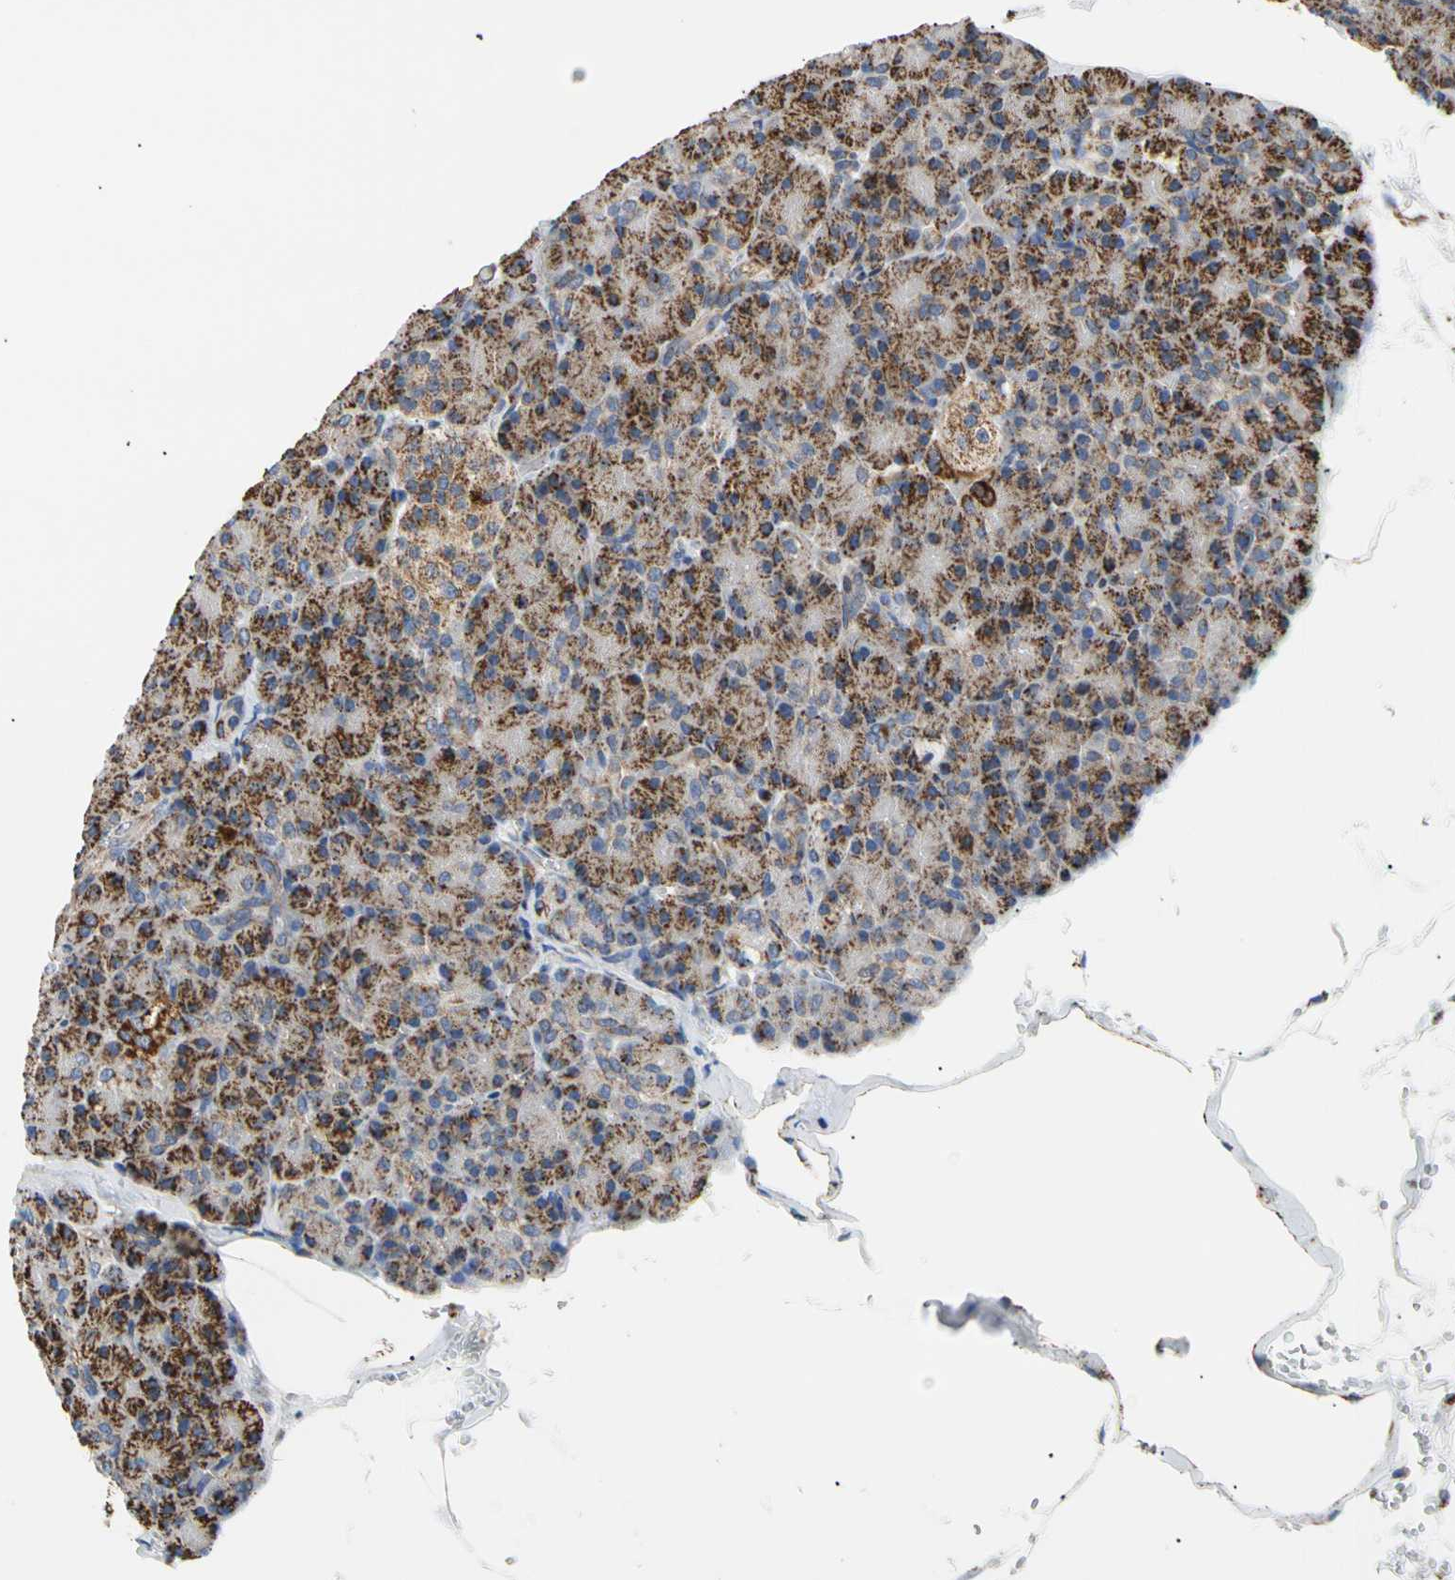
{"staining": {"intensity": "strong", "quantity": ">75%", "location": "cytoplasmic/membranous"}, "tissue": "pancreas", "cell_type": "Exocrine glandular cells", "image_type": "normal", "snomed": [{"axis": "morphology", "description": "Normal tissue, NOS"}, {"axis": "topography", "description": "Pancreas"}], "caption": "Unremarkable pancreas shows strong cytoplasmic/membranous expression in approximately >75% of exocrine glandular cells, visualized by immunohistochemistry. (Stains: DAB in brown, nuclei in blue, Microscopy: brightfield microscopy at high magnification).", "gene": "ACAT1", "patient": {"sex": "female", "age": 43}}